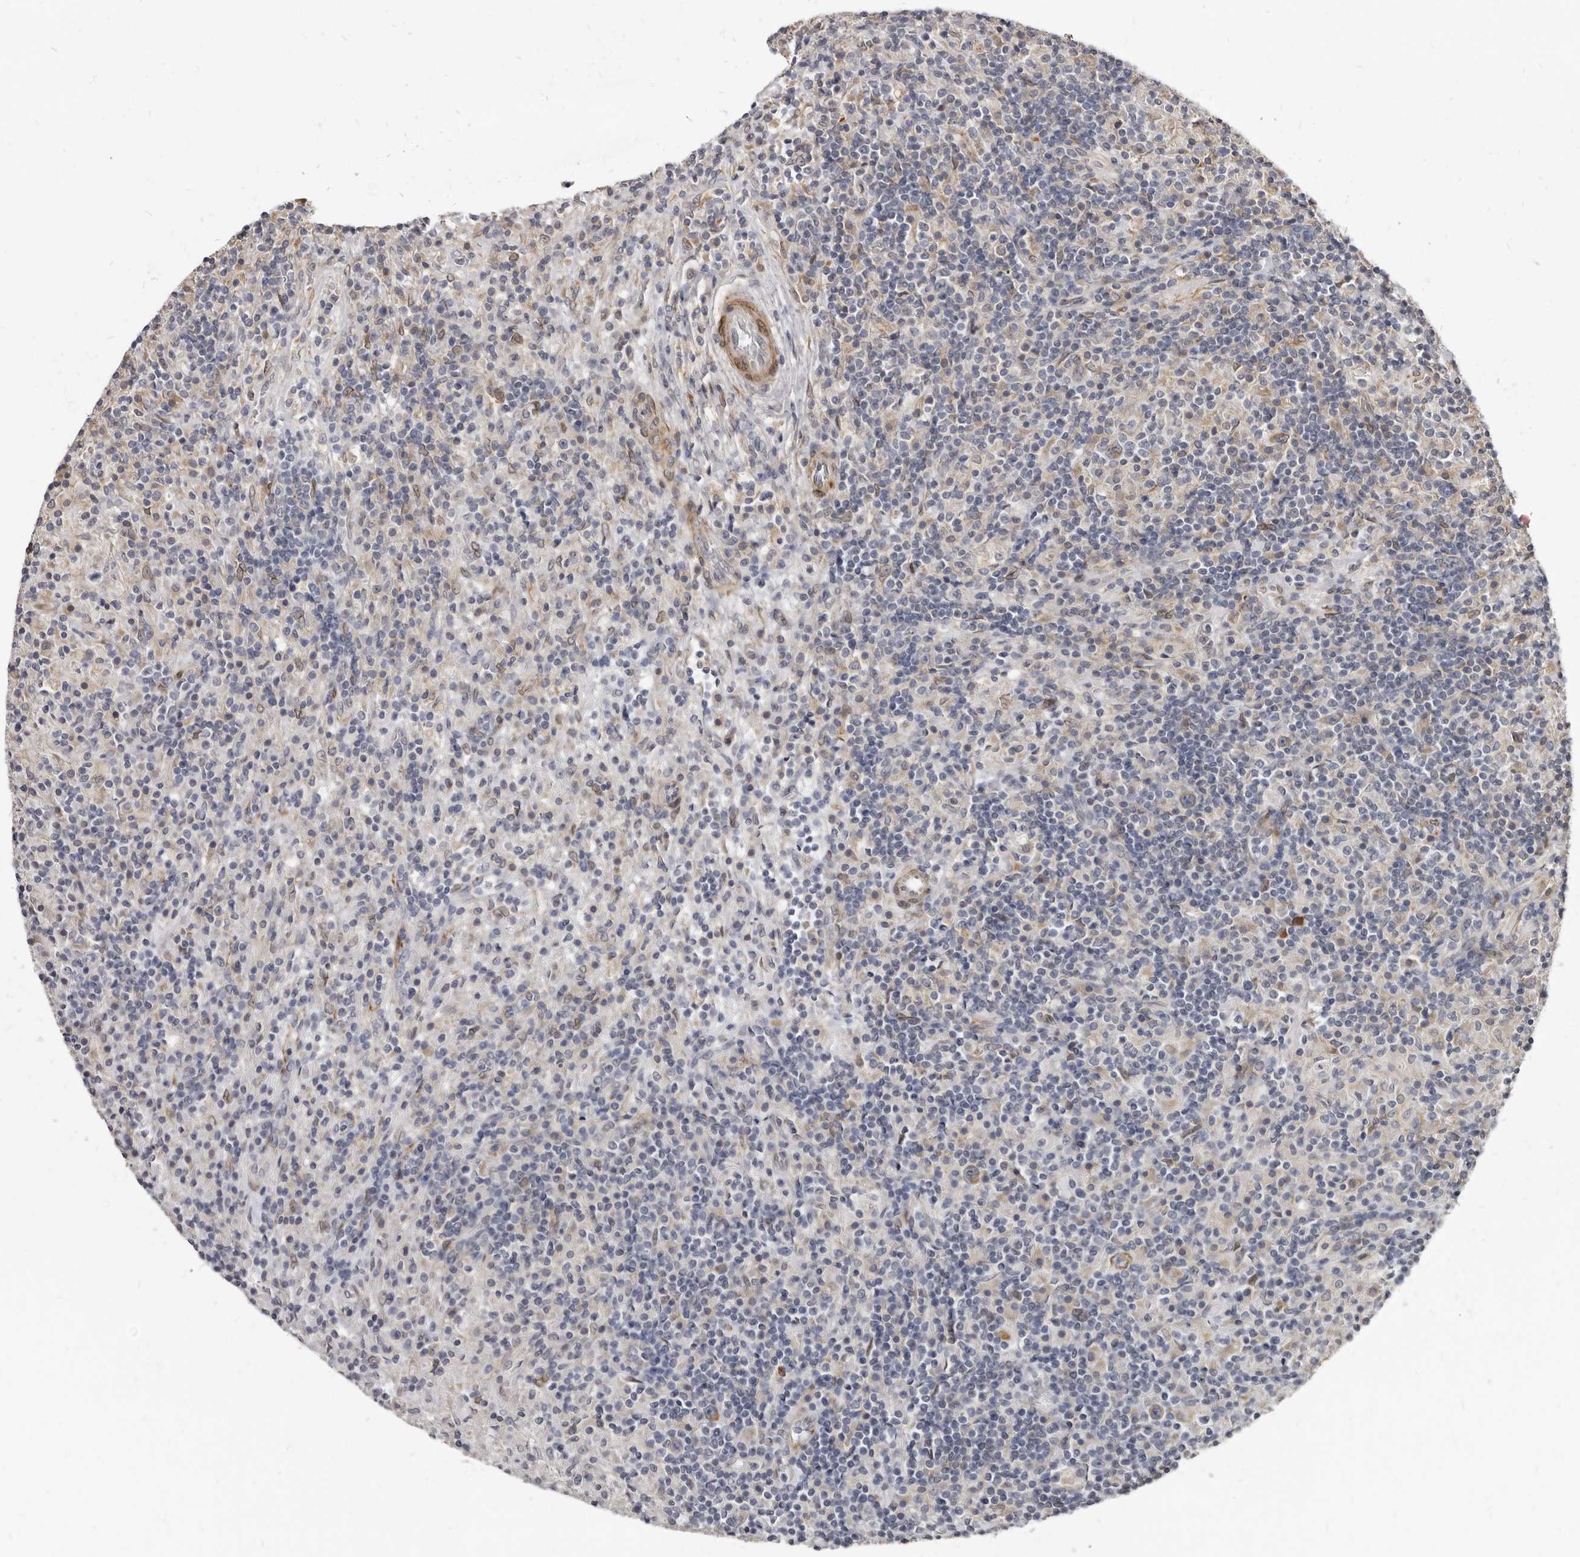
{"staining": {"intensity": "weak", "quantity": "25%-75%", "location": "cytoplasmic/membranous"}, "tissue": "lymphoma", "cell_type": "Tumor cells", "image_type": "cancer", "snomed": [{"axis": "morphology", "description": "Hodgkin's disease, NOS"}, {"axis": "topography", "description": "Lymph node"}], "caption": "This image displays lymphoma stained with immunohistochemistry to label a protein in brown. The cytoplasmic/membranous of tumor cells show weak positivity for the protein. Nuclei are counter-stained blue.", "gene": "MRGPRF", "patient": {"sex": "male", "age": 70}}